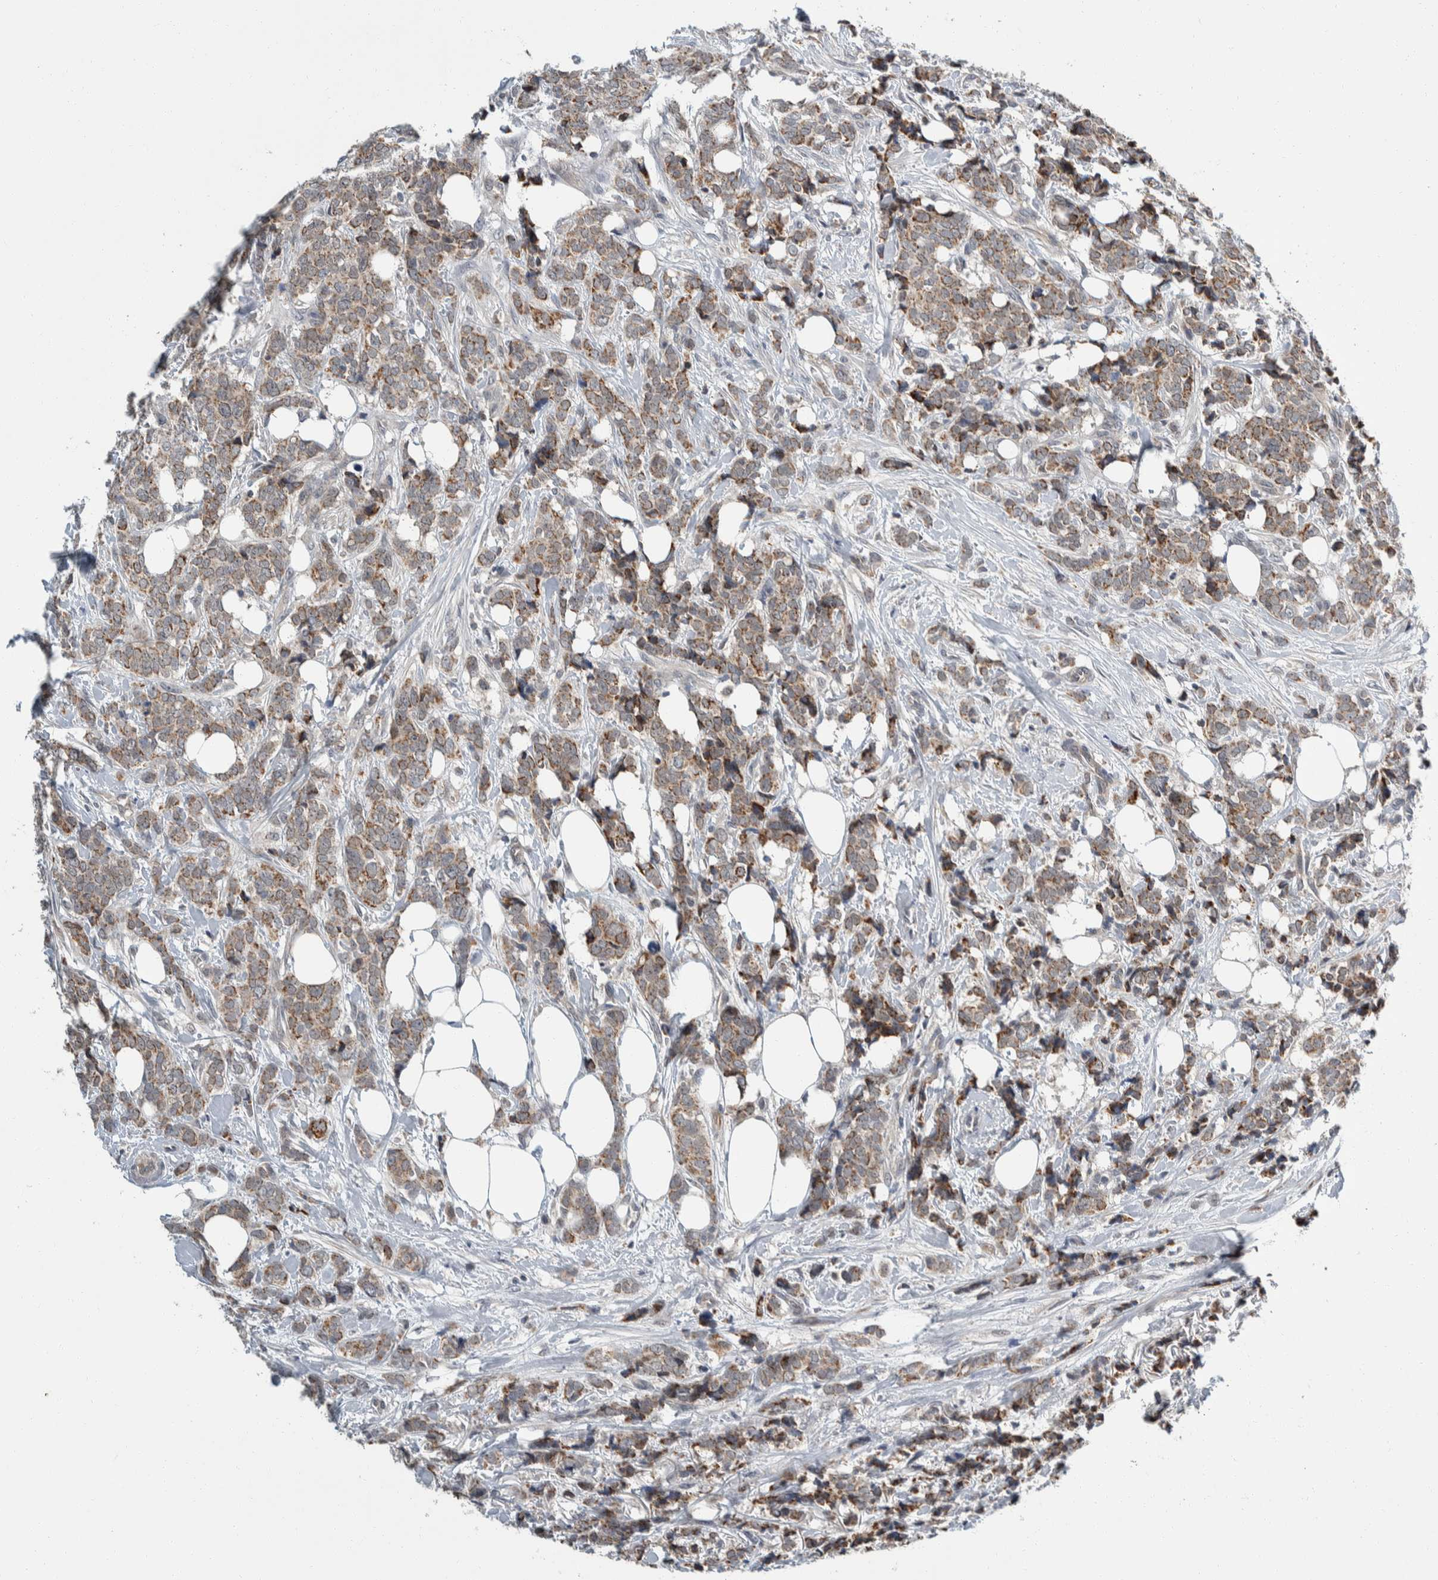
{"staining": {"intensity": "weak", "quantity": ">75%", "location": "cytoplasmic/membranous"}, "tissue": "breast cancer", "cell_type": "Tumor cells", "image_type": "cancer", "snomed": [{"axis": "morphology", "description": "Lobular carcinoma"}, {"axis": "topography", "description": "Skin"}, {"axis": "topography", "description": "Breast"}], "caption": "A brown stain labels weak cytoplasmic/membranous positivity of a protein in lobular carcinoma (breast) tumor cells. The protein is stained brown, and the nuclei are stained in blue (DAB (3,3'-diaminobenzidine) IHC with brightfield microscopy, high magnification).", "gene": "SHPK", "patient": {"sex": "female", "age": 46}}